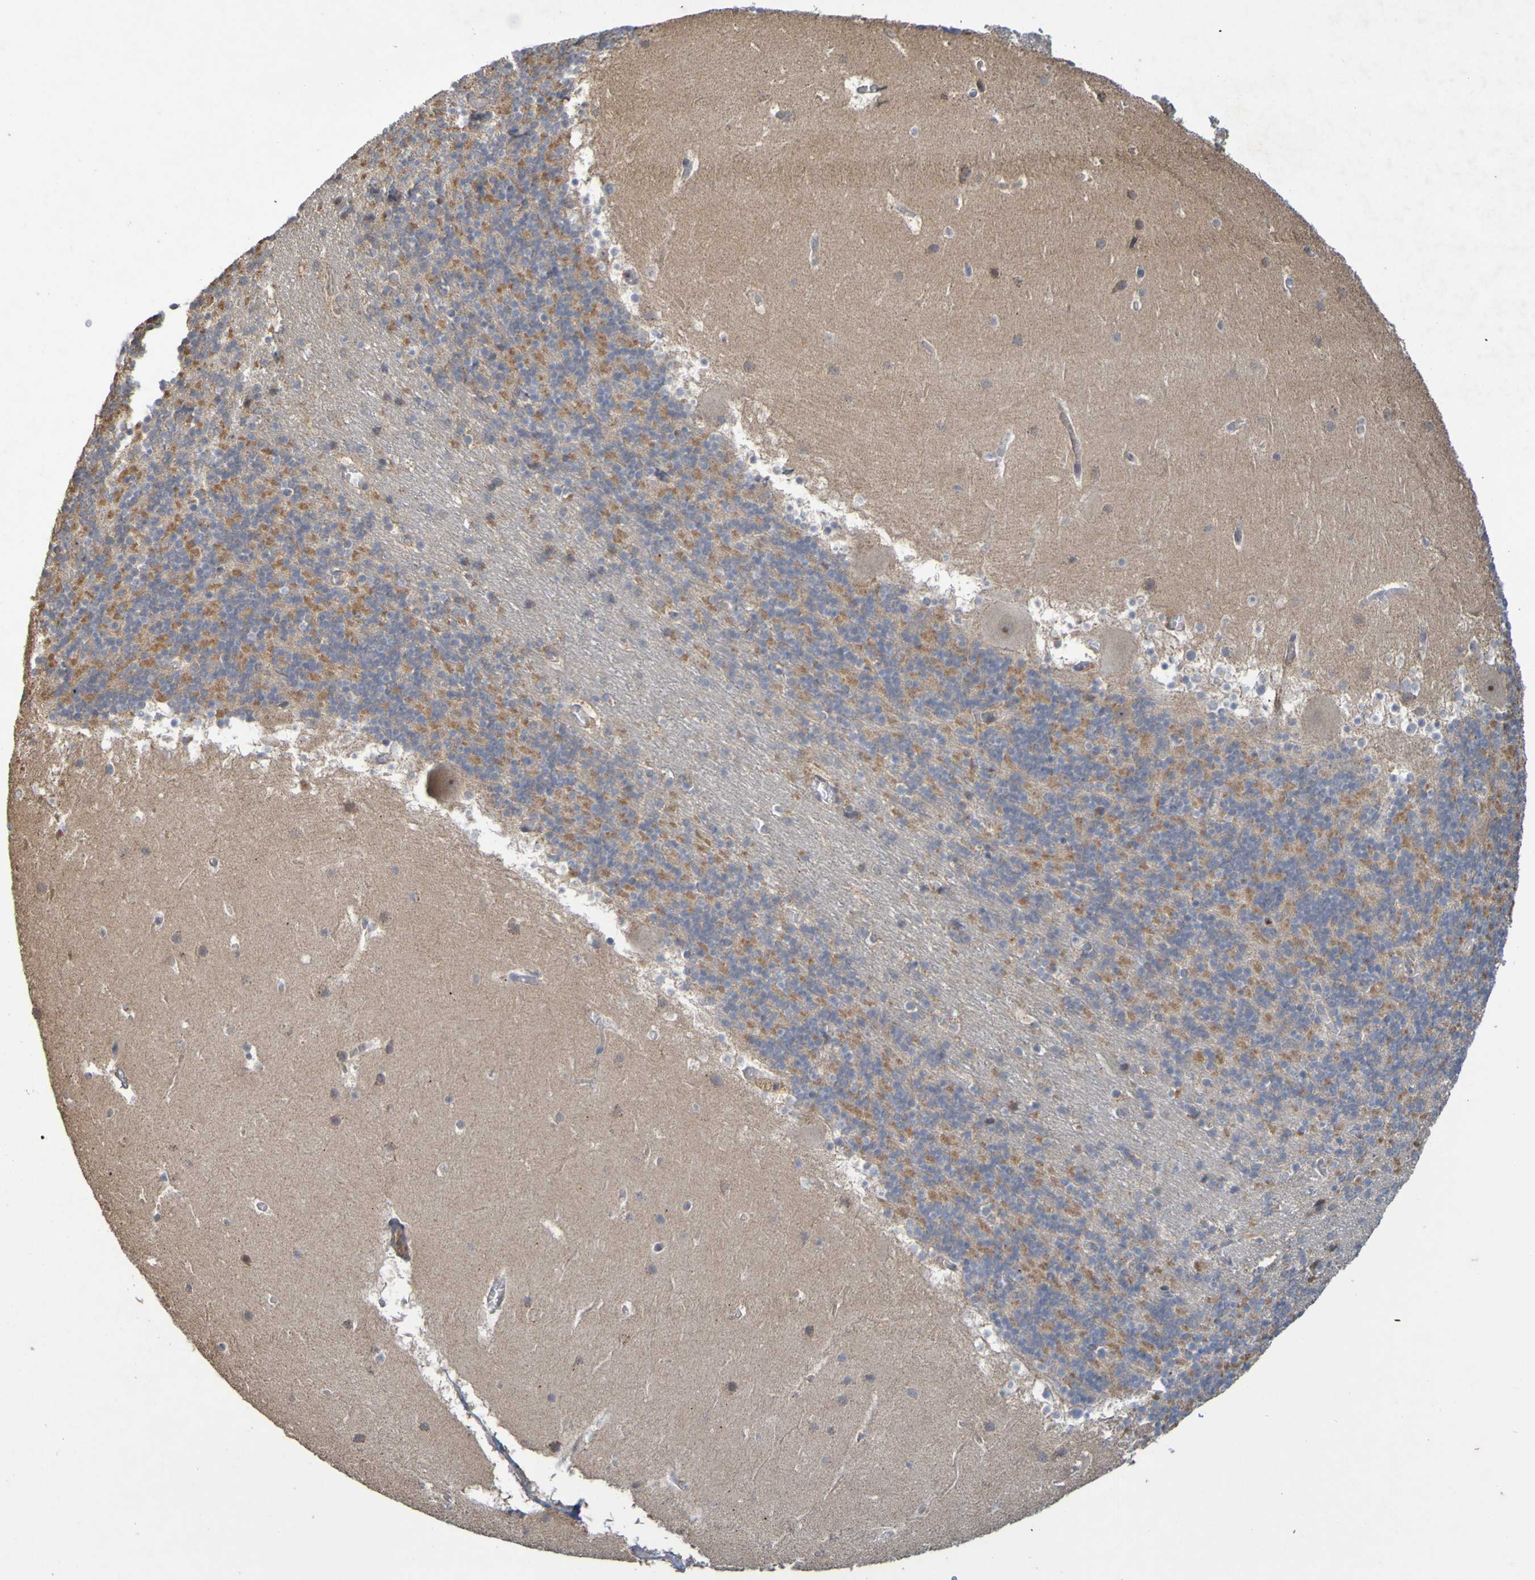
{"staining": {"intensity": "moderate", "quantity": ">75%", "location": "cytoplasmic/membranous"}, "tissue": "cerebellum", "cell_type": "Cells in granular layer", "image_type": "normal", "snomed": [{"axis": "morphology", "description": "Normal tissue, NOS"}, {"axis": "topography", "description": "Cerebellum"}], "caption": "About >75% of cells in granular layer in benign cerebellum exhibit moderate cytoplasmic/membranous protein expression as visualized by brown immunohistochemical staining.", "gene": "TMBIM1", "patient": {"sex": "male", "age": 45}}